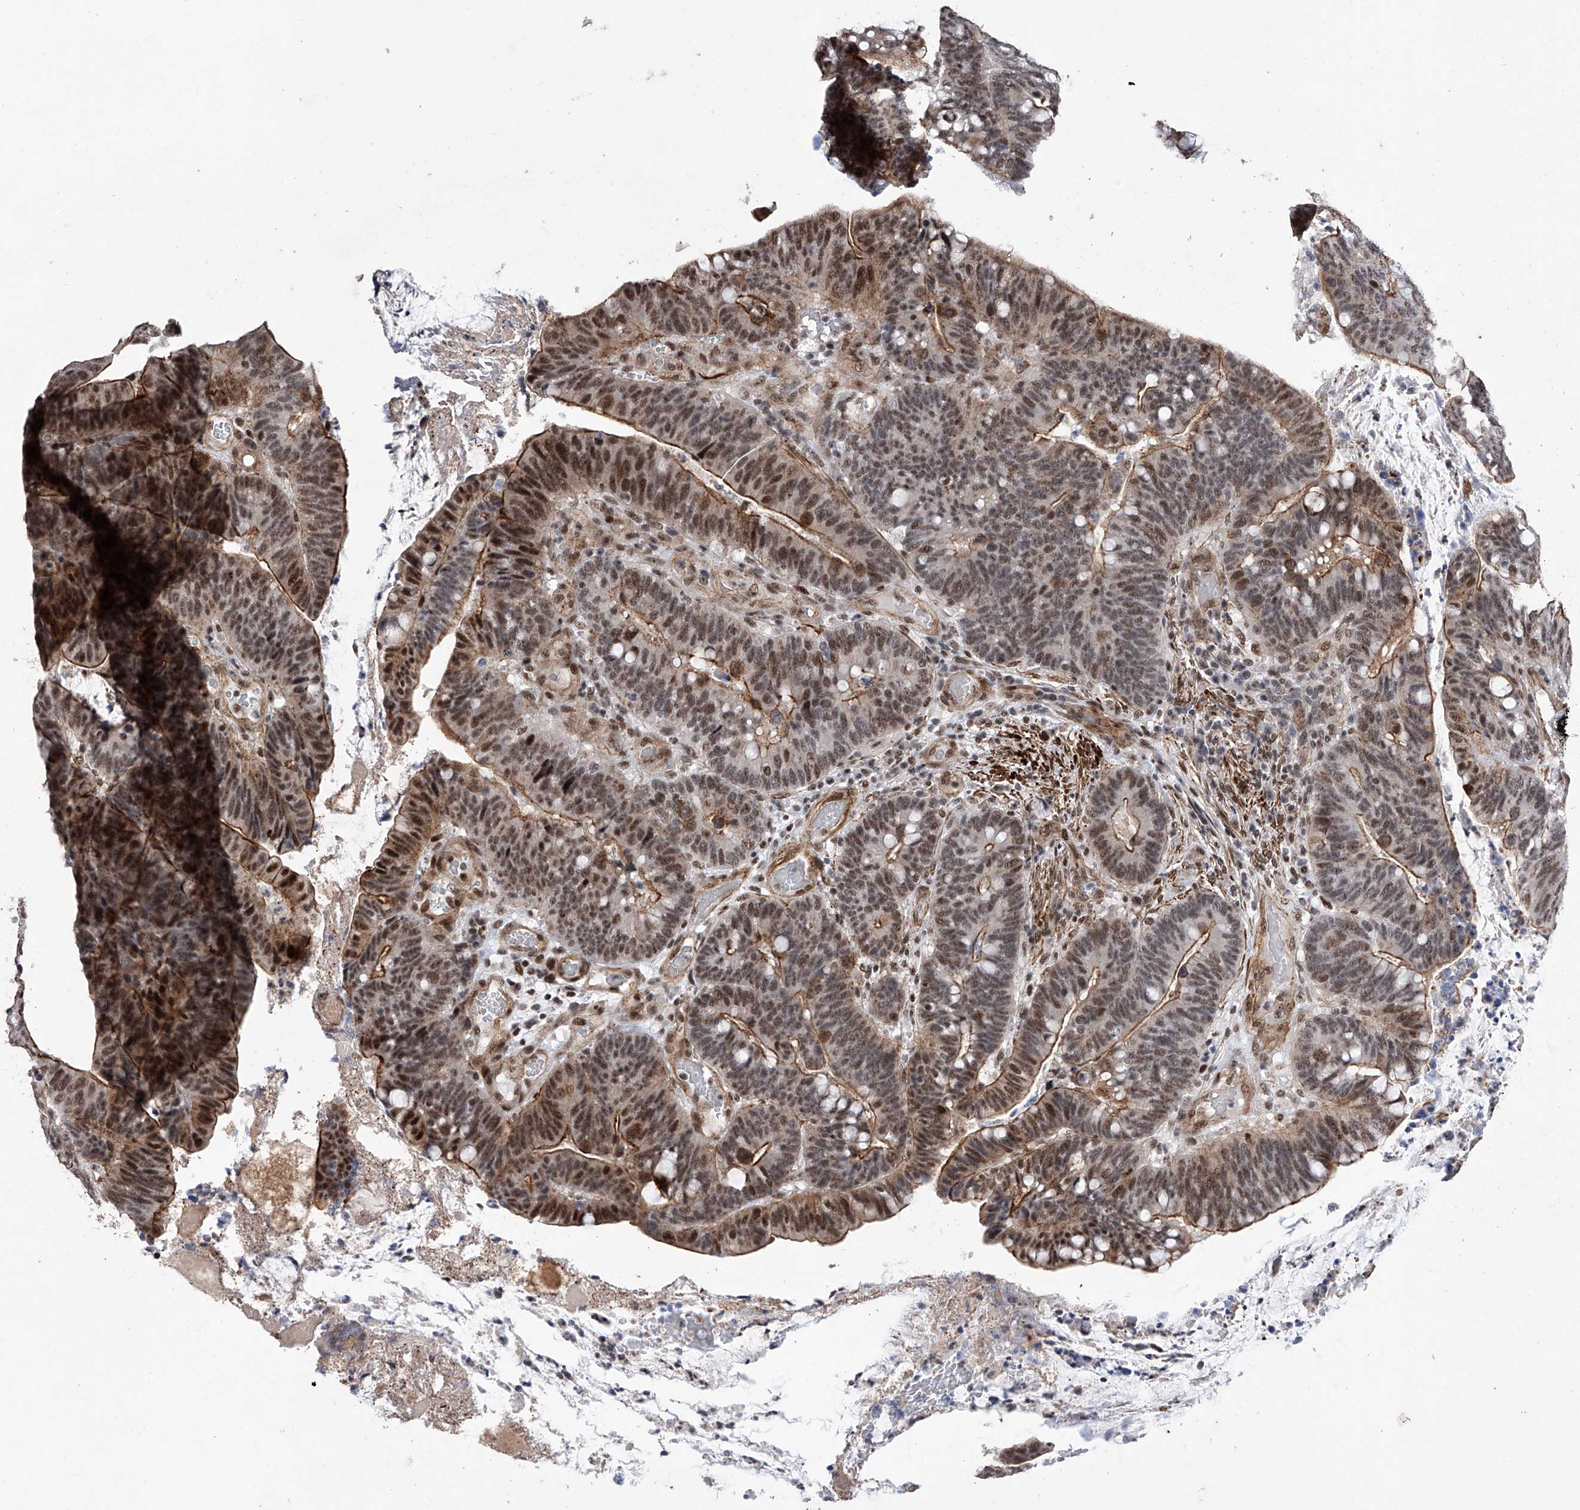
{"staining": {"intensity": "moderate", "quantity": ">75%", "location": "cytoplasmic/membranous,nuclear"}, "tissue": "colorectal cancer", "cell_type": "Tumor cells", "image_type": "cancer", "snomed": [{"axis": "morphology", "description": "Adenocarcinoma, NOS"}, {"axis": "topography", "description": "Colon"}], "caption": "Tumor cells reveal medium levels of moderate cytoplasmic/membranous and nuclear staining in approximately >75% of cells in adenocarcinoma (colorectal). (DAB (3,3'-diaminobenzidine) IHC with brightfield microscopy, high magnification).", "gene": "NFATC4", "patient": {"sex": "female", "age": 66}}